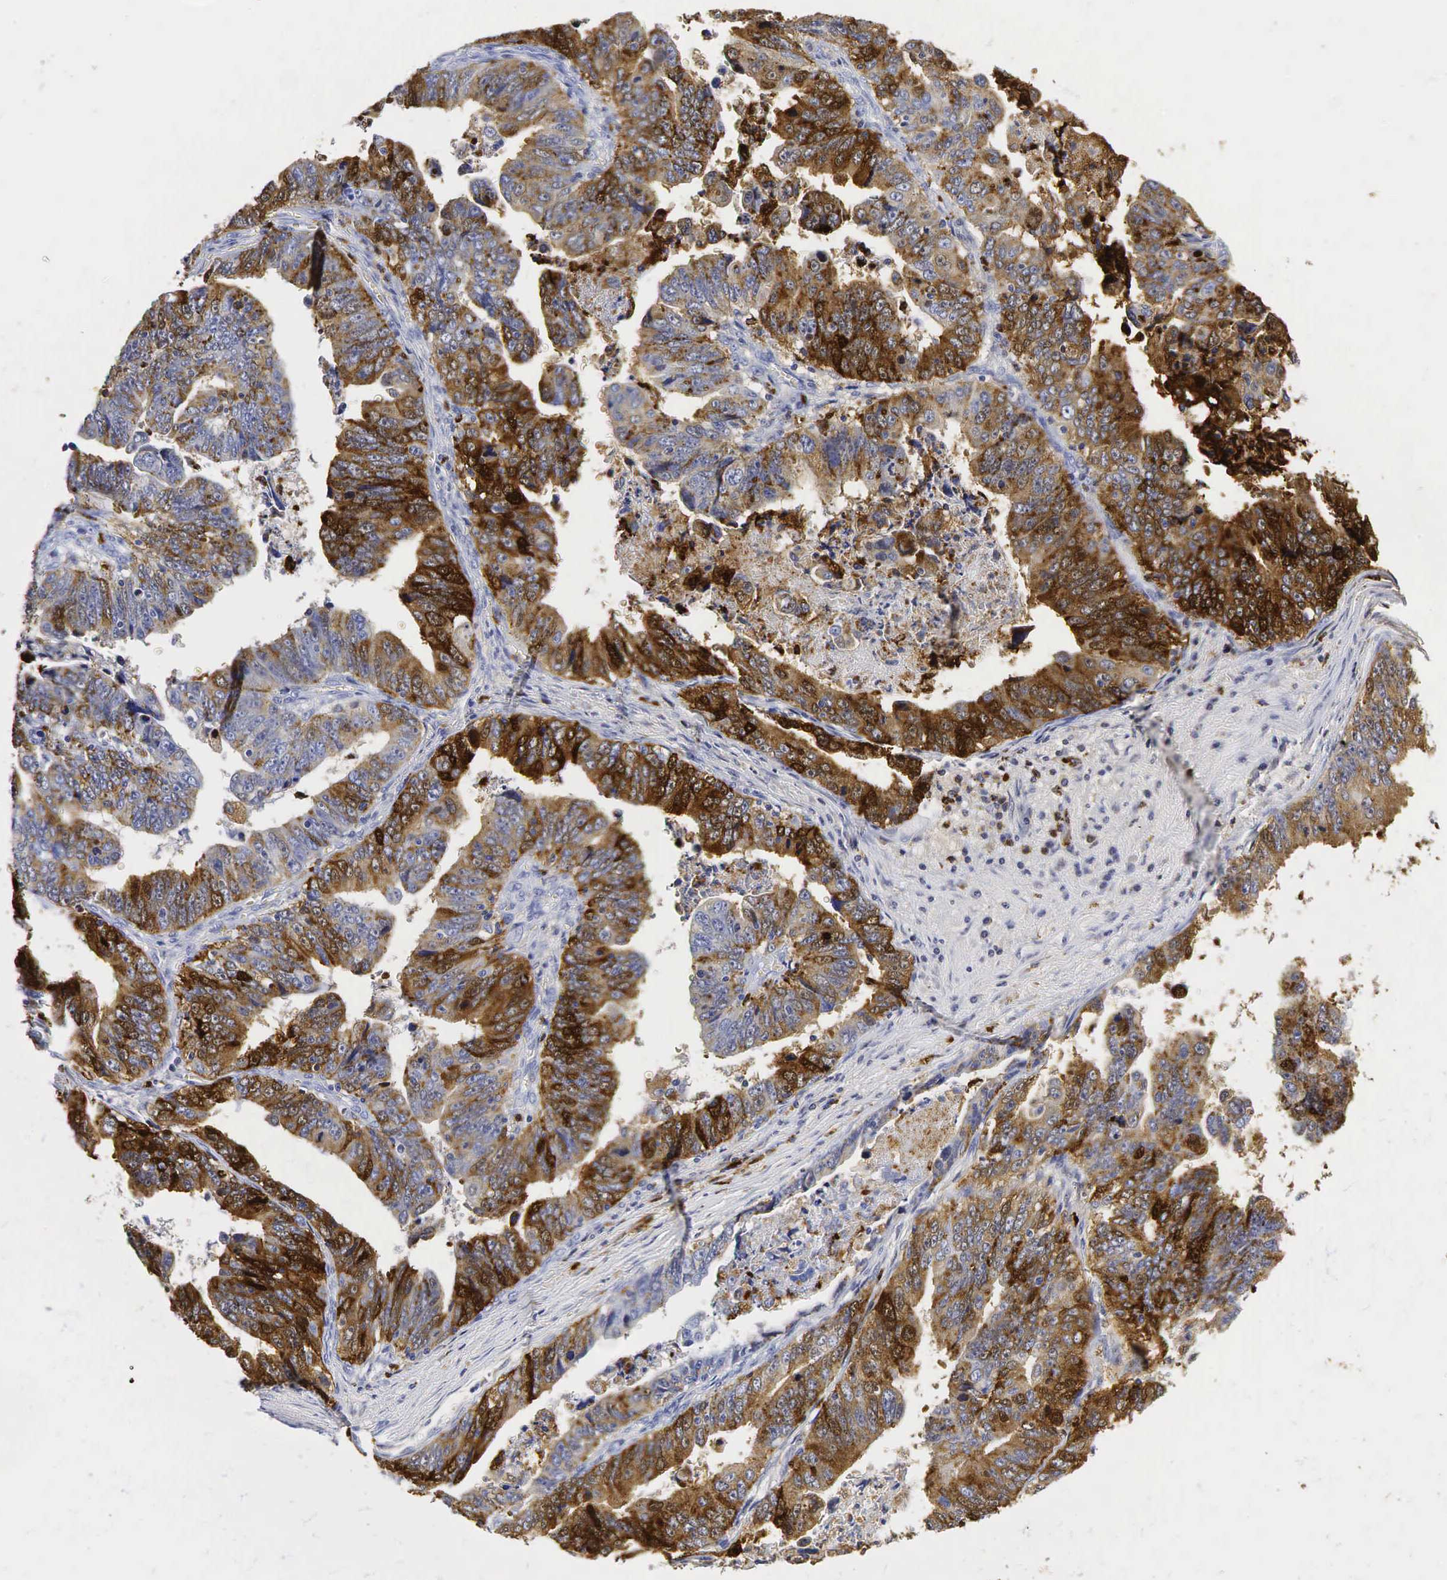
{"staining": {"intensity": "moderate", "quantity": ">75%", "location": "cytoplasmic/membranous"}, "tissue": "stomach cancer", "cell_type": "Tumor cells", "image_type": "cancer", "snomed": [{"axis": "morphology", "description": "Adenocarcinoma, NOS"}, {"axis": "topography", "description": "Stomach, upper"}], "caption": "Brown immunohistochemical staining in human stomach adenocarcinoma demonstrates moderate cytoplasmic/membranous positivity in approximately >75% of tumor cells.", "gene": "LYZ", "patient": {"sex": "female", "age": 50}}